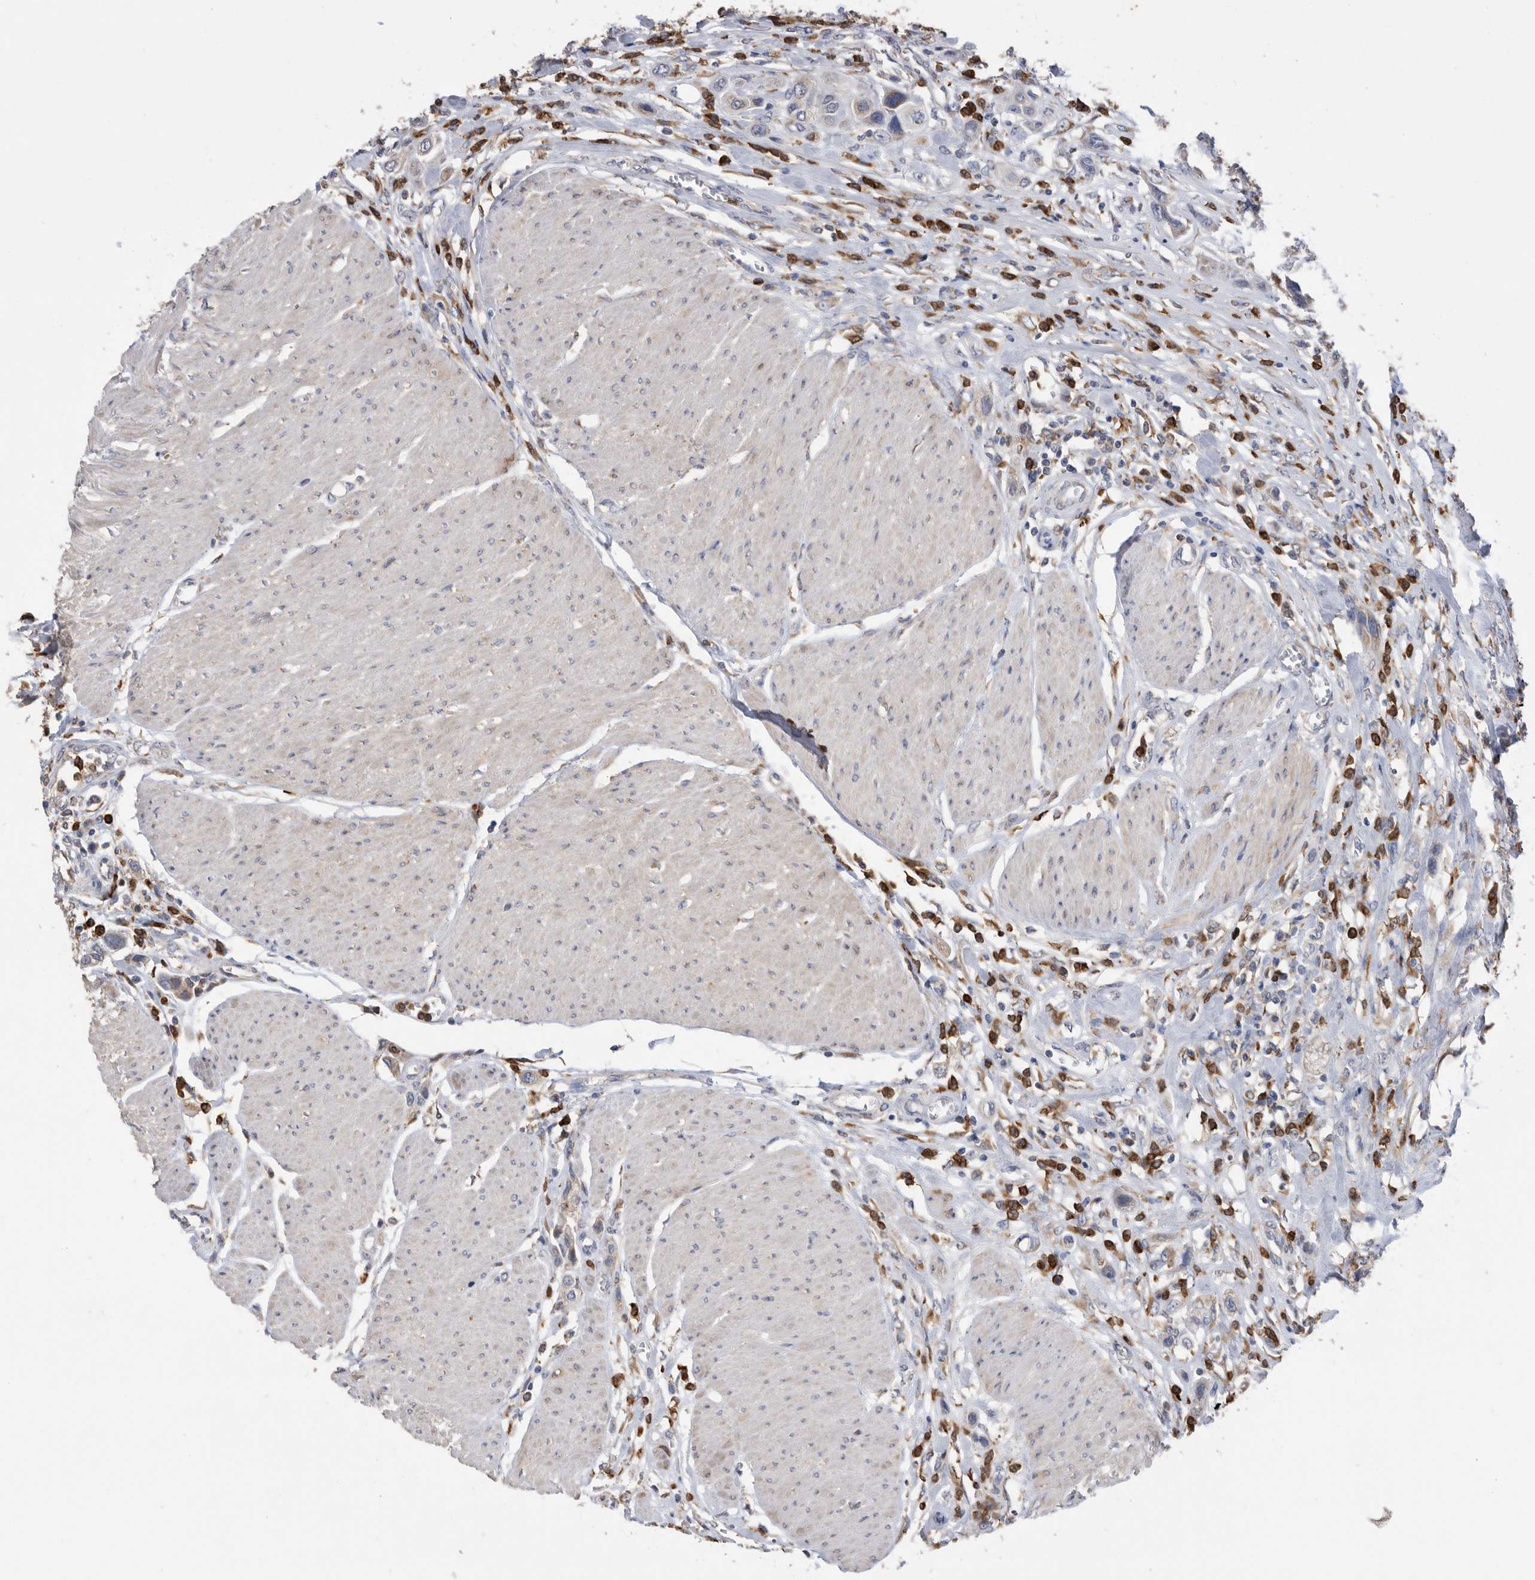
{"staining": {"intensity": "weak", "quantity": "<25%", "location": "cytoplasmic/membranous"}, "tissue": "urothelial cancer", "cell_type": "Tumor cells", "image_type": "cancer", "snomed": [{"axis": "morphology", "description": "Urothelial carcinoma, High grade"}, {"axis": "topography", "description": "Urinary bladder"}], "caption": "Micrograph shows no significant protein staining in tumor cells of urothelial cancer.", "gene": "CRISPLD2", "patient": {"sex": "male", "age": 50}}